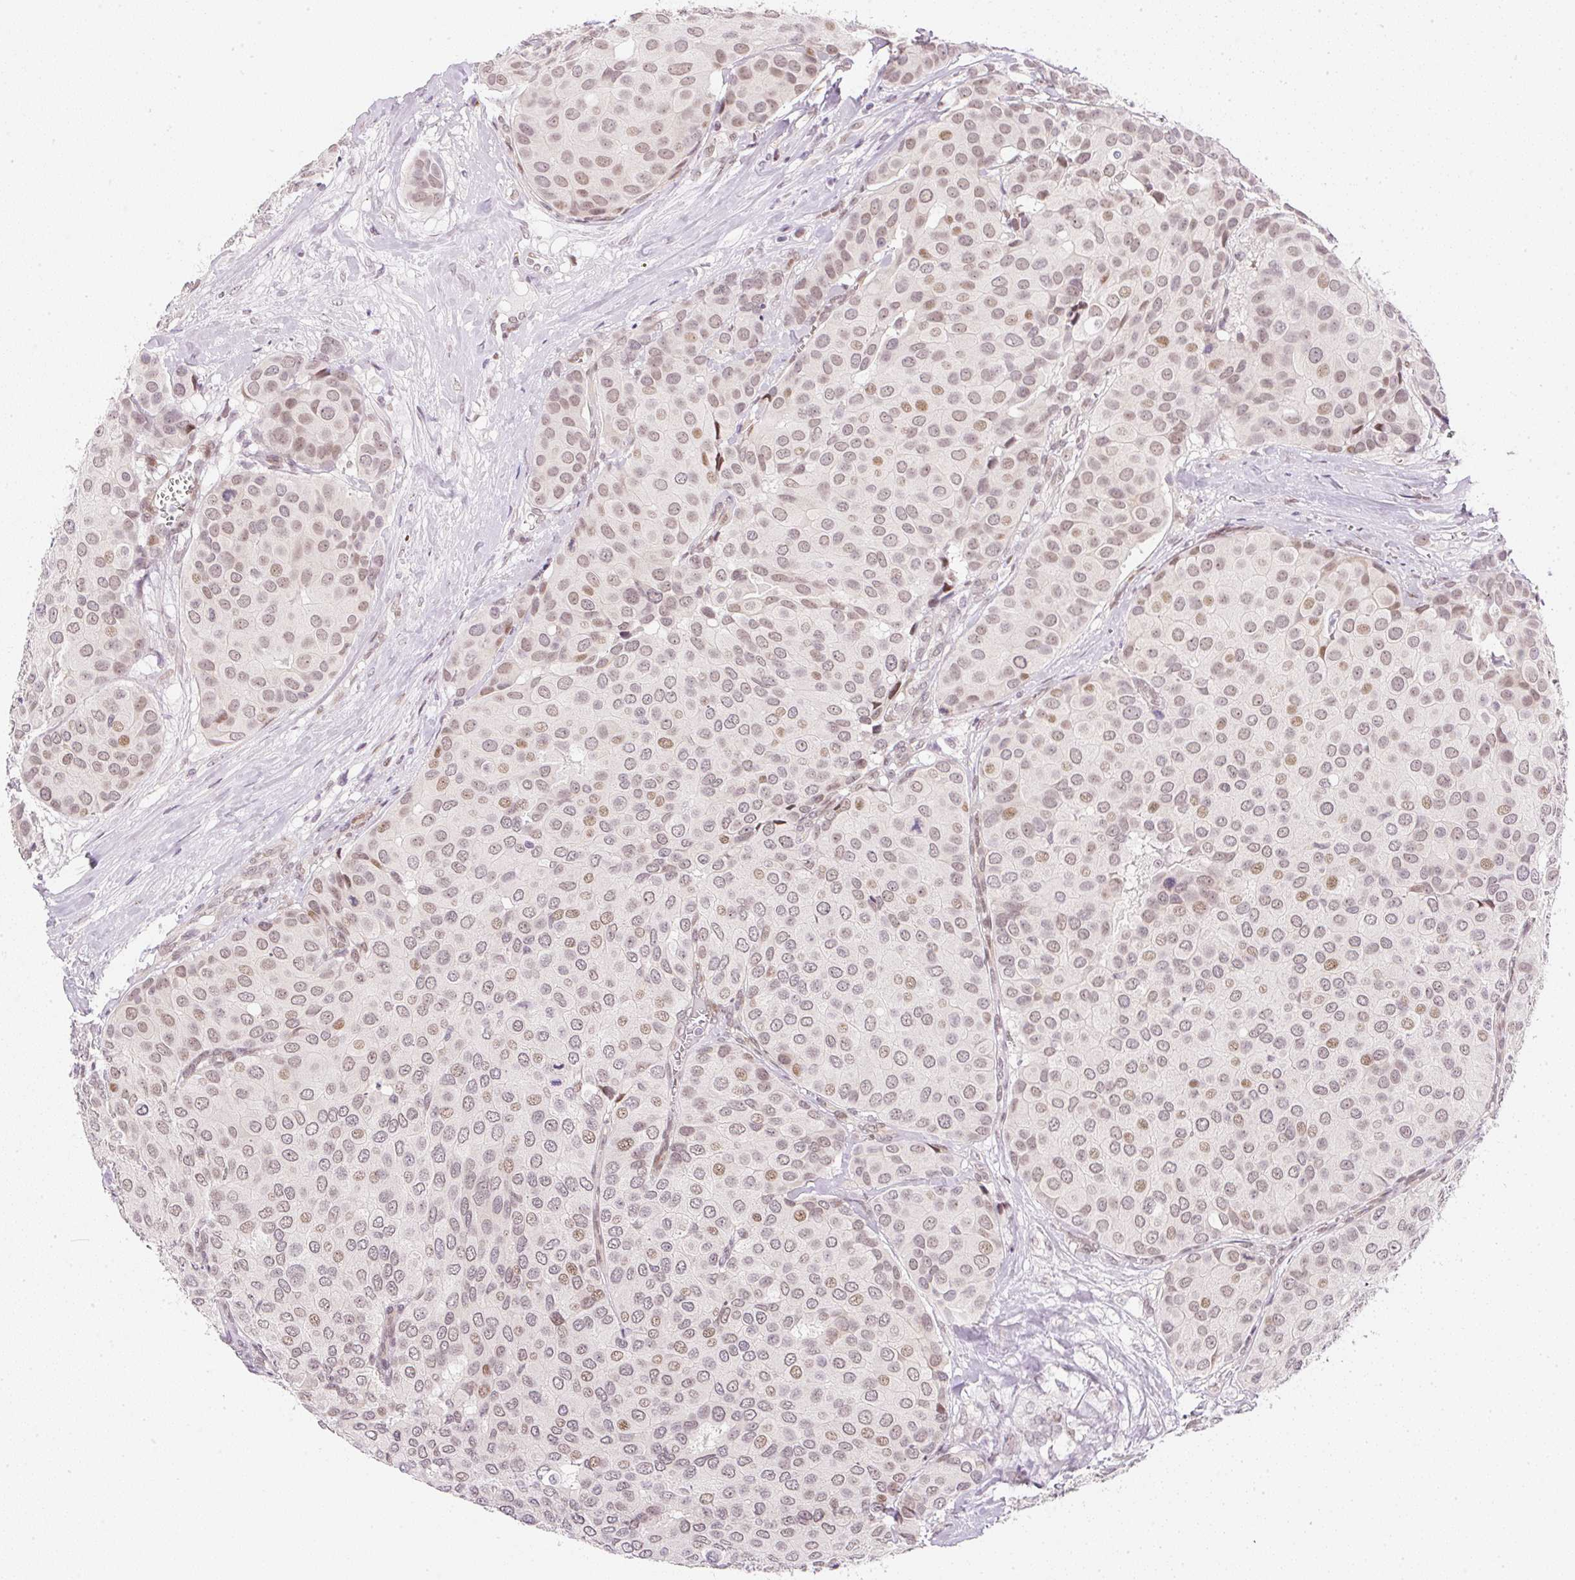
{"staining": {"intensity": "moderate", "quantity": ">75%", "location": "nuclear"}, "tissue": "breast cancer", "cell_type": "Tumor cells", "image_type": "cancer", "snomed": [{"axis": "morphology", "description": "Duct carcinoma"}, {"axis": "topography", "description": "Breast"}], "caption": "Infiltrating ductal carcinoma (breast) stained with a brown dye displays moderate nuclear positive positivity in approximately >75% of tumor cells.", "gene": "DPPA4", "patient": {"sex": "female", "age": 70}}